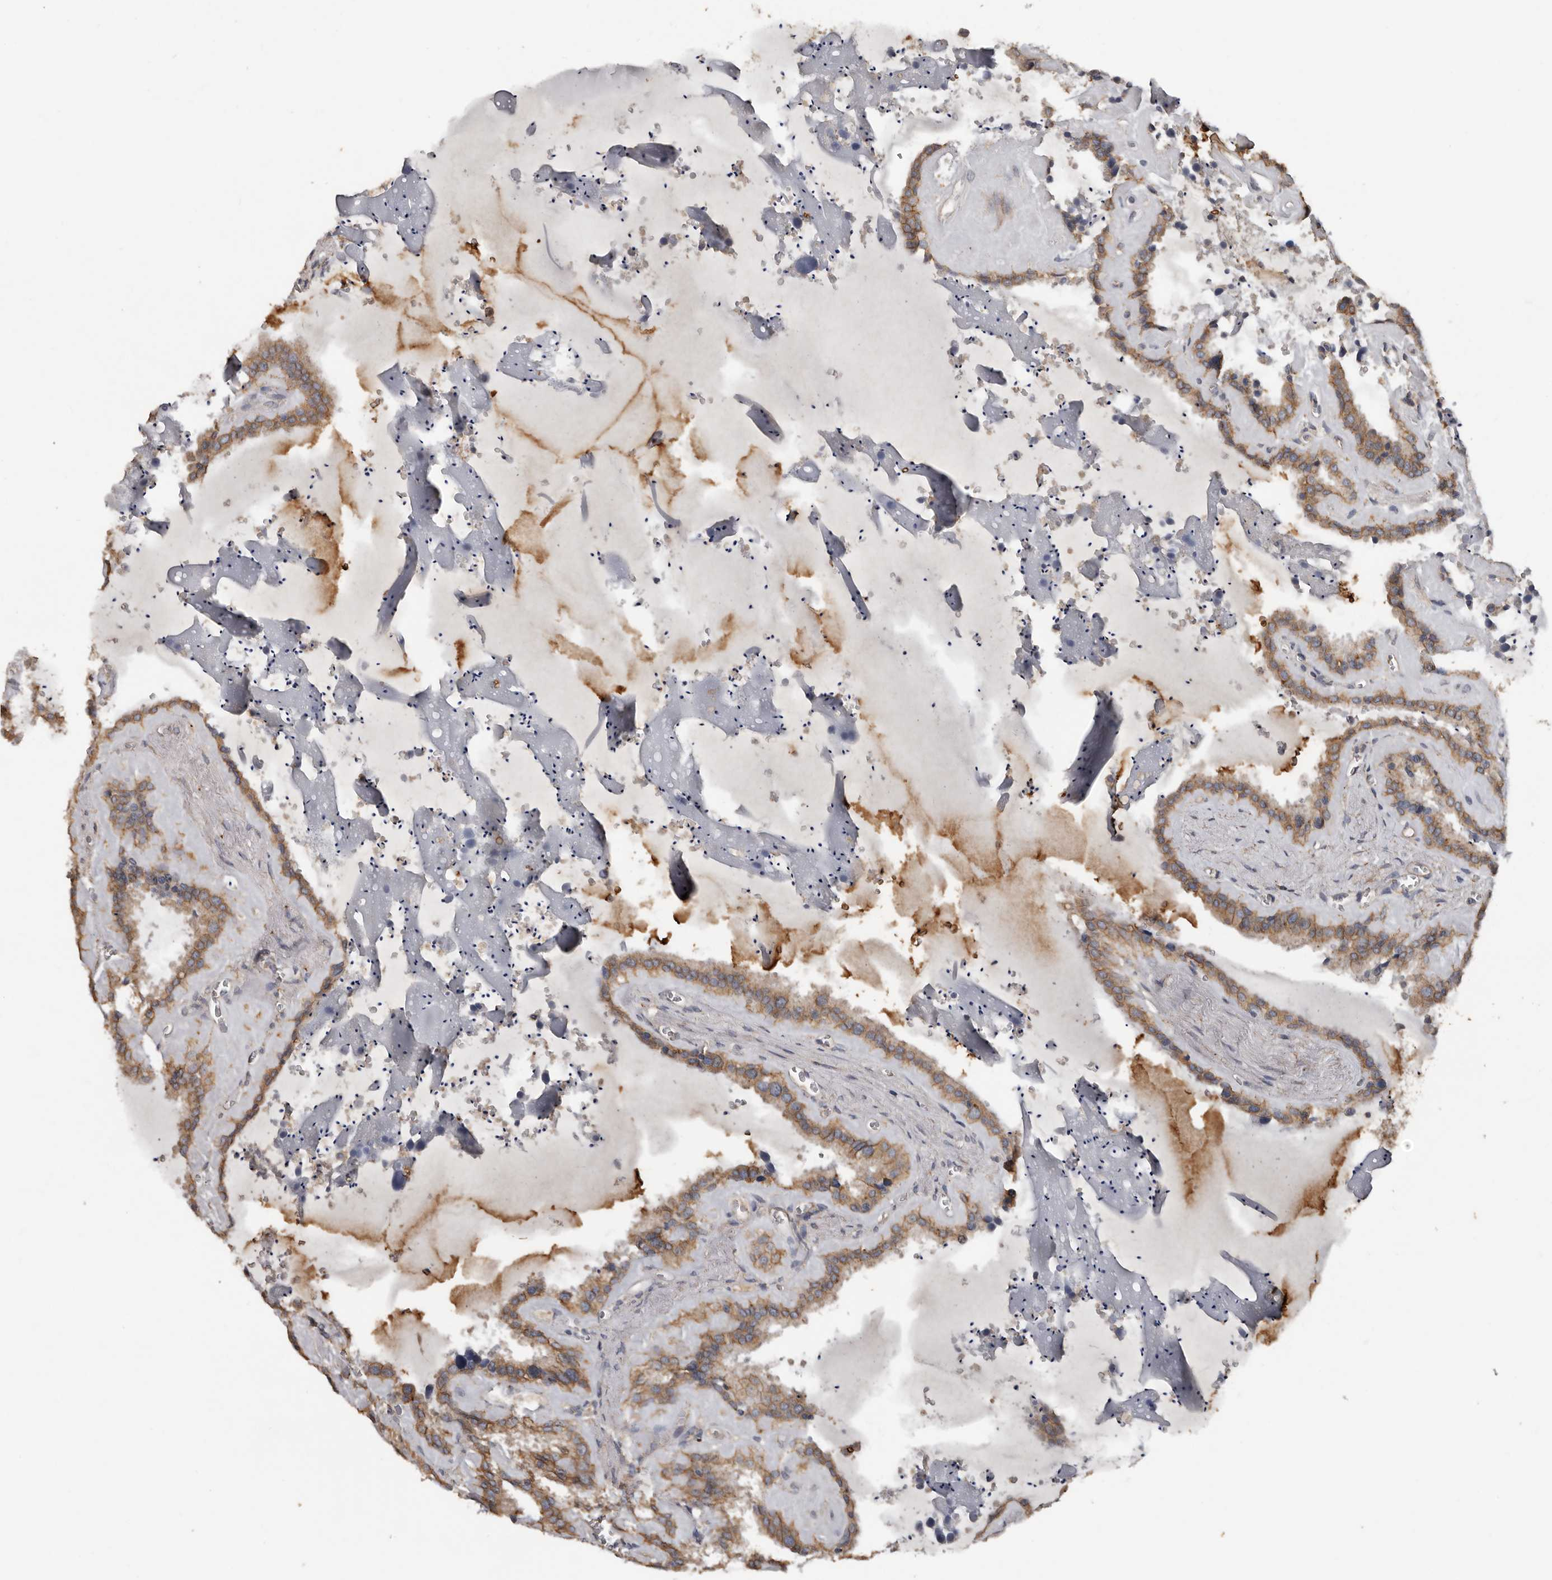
{"staining": {"intensity": "moderate", "quantity": ">75%", "location": "cytoplasmic/membranous"}, "tissue": "seminal vesicle", "cell_type": "Glandular cells", "image_type": "normal", "snomed": [{"axis": "morphology", "description": "Normal tissue, NOS"}, {"axis": "topography", "description": "Prostate"}, {"axis": "topography", "description": "Seminal veicle"}], "caption": "High-magnification brightfield microscopy of normal seminal vesicle stained with DAB (brown) and counterstained with hematoxylin (blue). glandular cells exhibit moderate cytoplasmic/membranous positivity is seen in about>75% of cells. The staining is performed using DAB (3,3'-diaminobenzidine) brown chromogen to label protein expression. The nuclei are counter-stained blue using hematoxylin.", "gene": "HYAL4", "patient": {"sex": "male", "age": 59}}